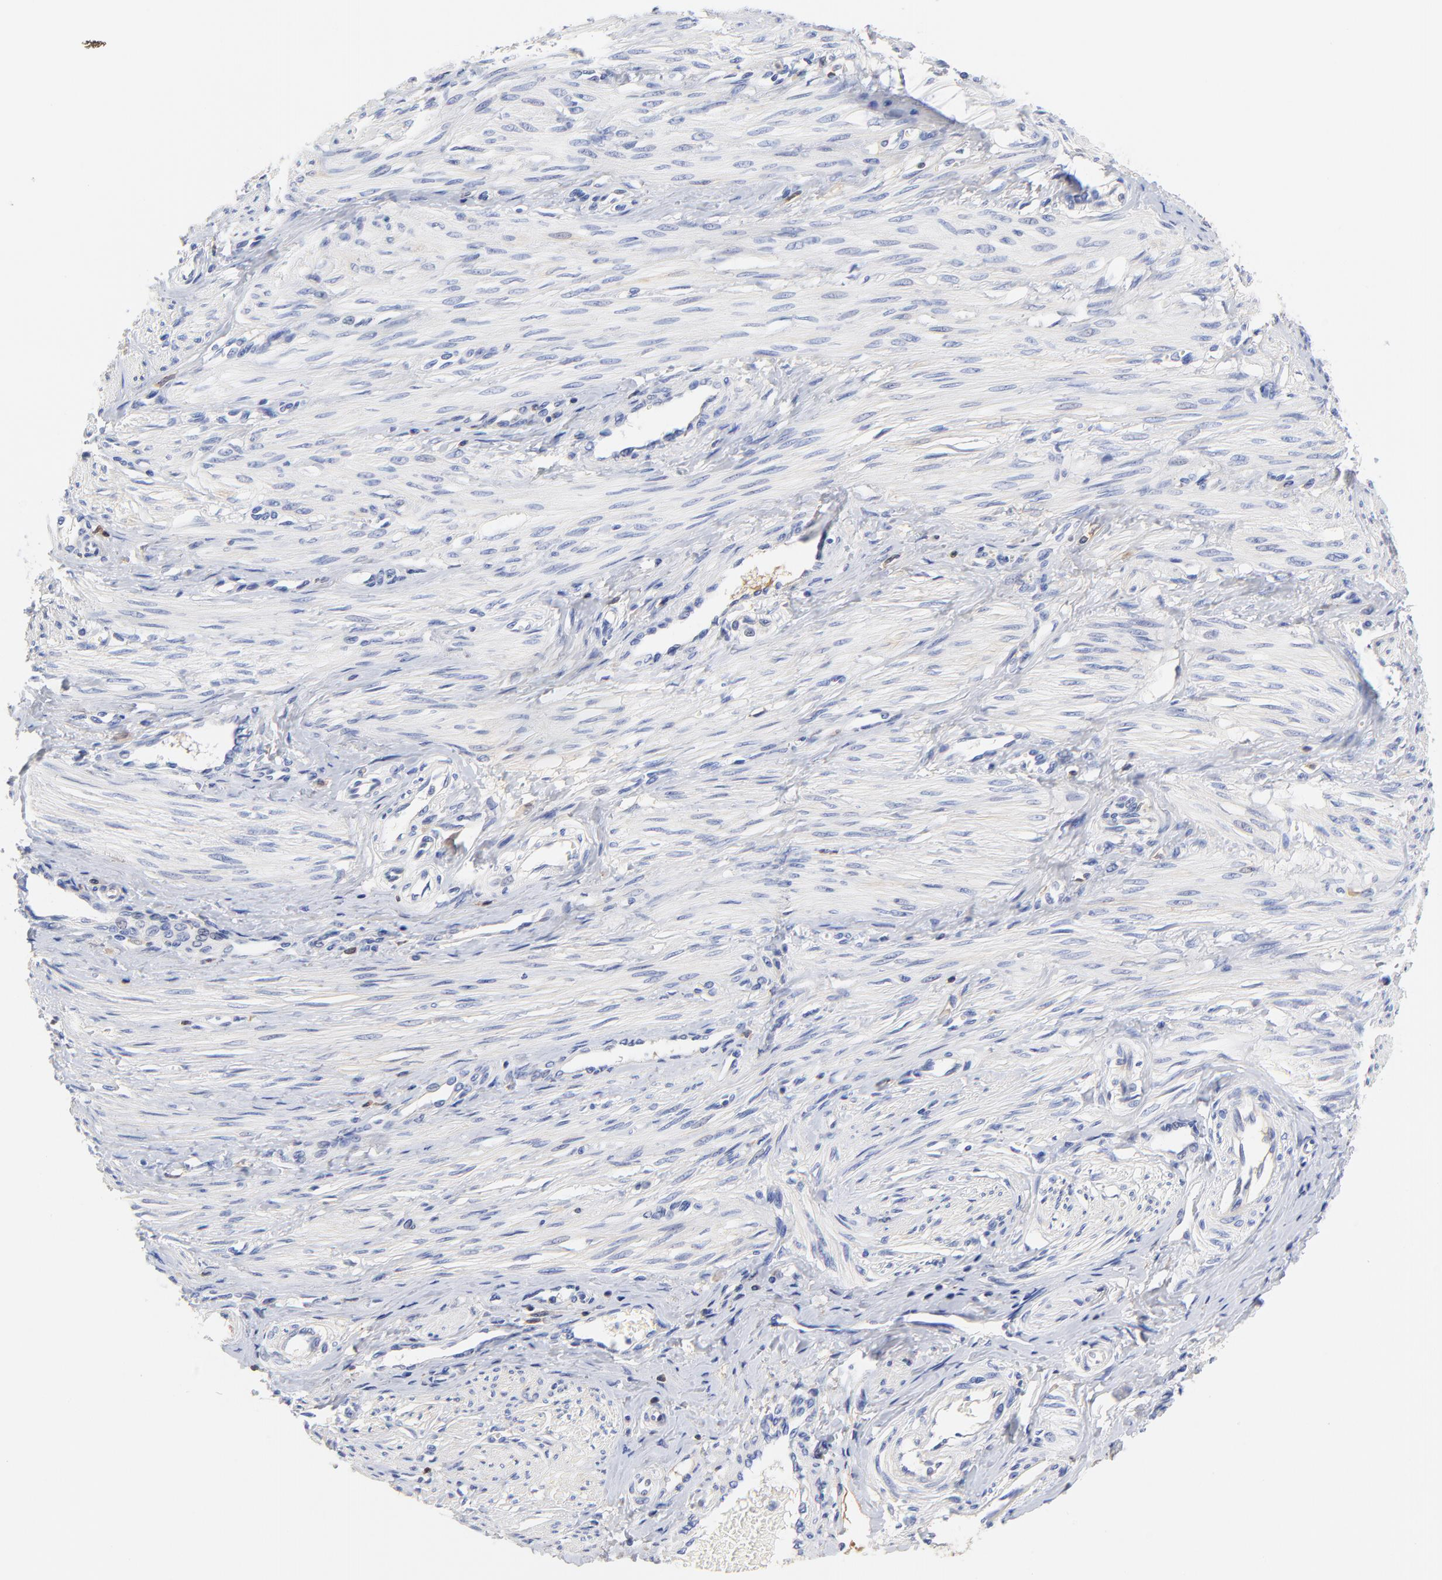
{"staining": {"intensity": "negative", "quantity": "none", "location": "none"}, "tissue": "smooth muscle", "cell_type": "Smooth muscle cells", "image_type": "normal", "snomed": [{"axis": "morphology", "description": "Normal tissue, NOS"}, {"axis": "topography", "description": "Smooth muscle"}, {"axis": "topography", "description": "Uterus"}], "caption": "IHC micrograph of benign human smooth muscle stained for a protein (brown), which shows no staining in smooth muscle cells. (Brightfield microscopy of DAB immunohistochemistry at high magnification).", "gene": "IGLV3", "patient": {"sex": "female", "age": 39}}